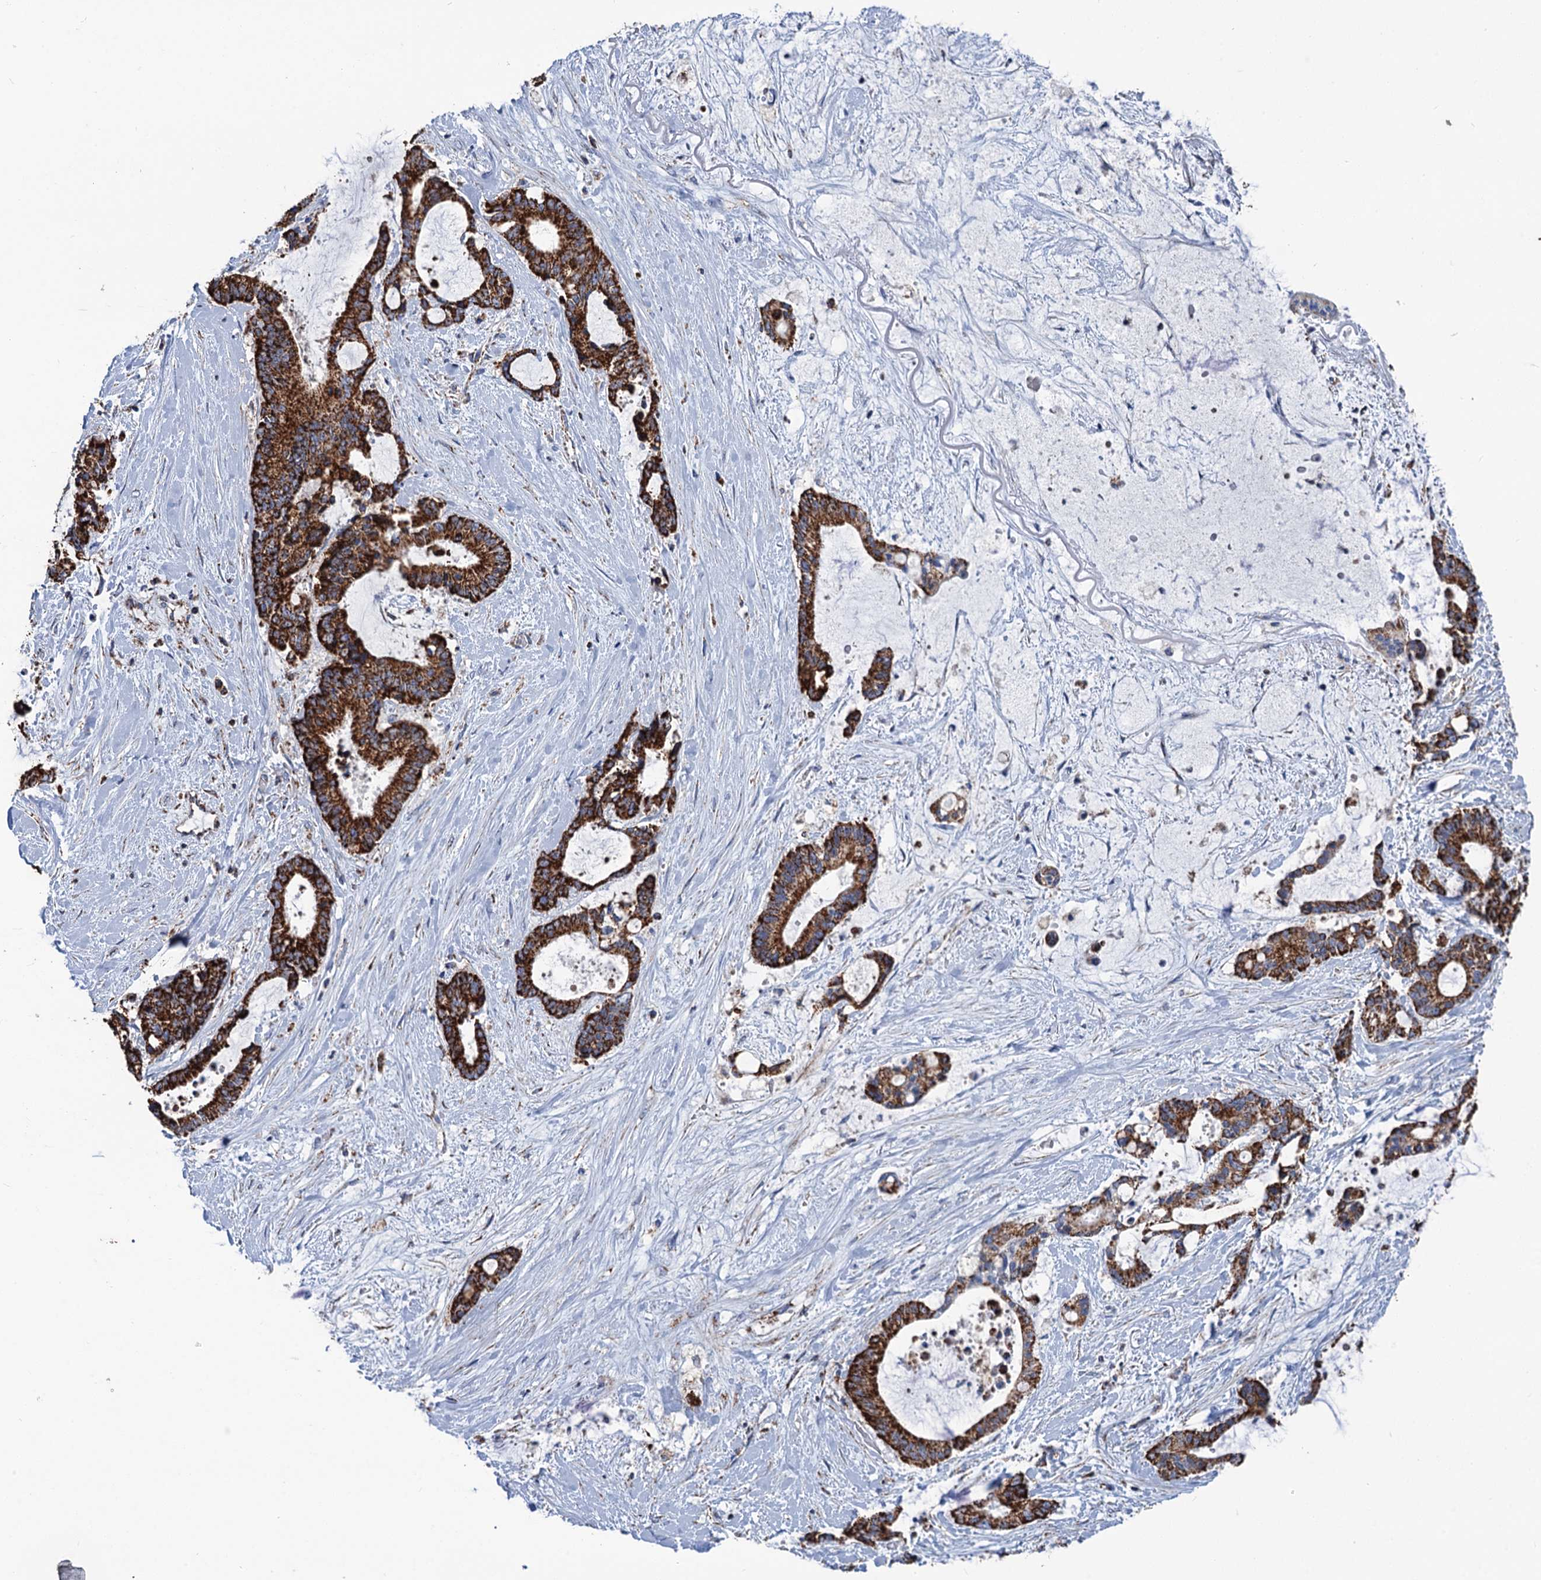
{"staining": {"intensity": "strong", "quantity": ">75%", "location": "cytoplasmic/membranous"}, "tissue": "liver cancer", "cell_type": "Tumor cells", "image_type": "cancer", "snomed": [{"axis": "morphology", "description": "Normal tissue, NOS"}, {"axis": "morphology", "description": "Cholangiocarcinoma"}, {"axis": "topography", "description": "Liver"}, {"axis": "topography", "description": "Peripheral nerve tissue"}], "caption": "Immunohistochemistry (DAB) staining of human liver cancer shows strong cytoplasmic/membranous protein staining in about >75% of tumor cells.", "gene": "IVD", "patient": {"sex": "female", "age": 73}}